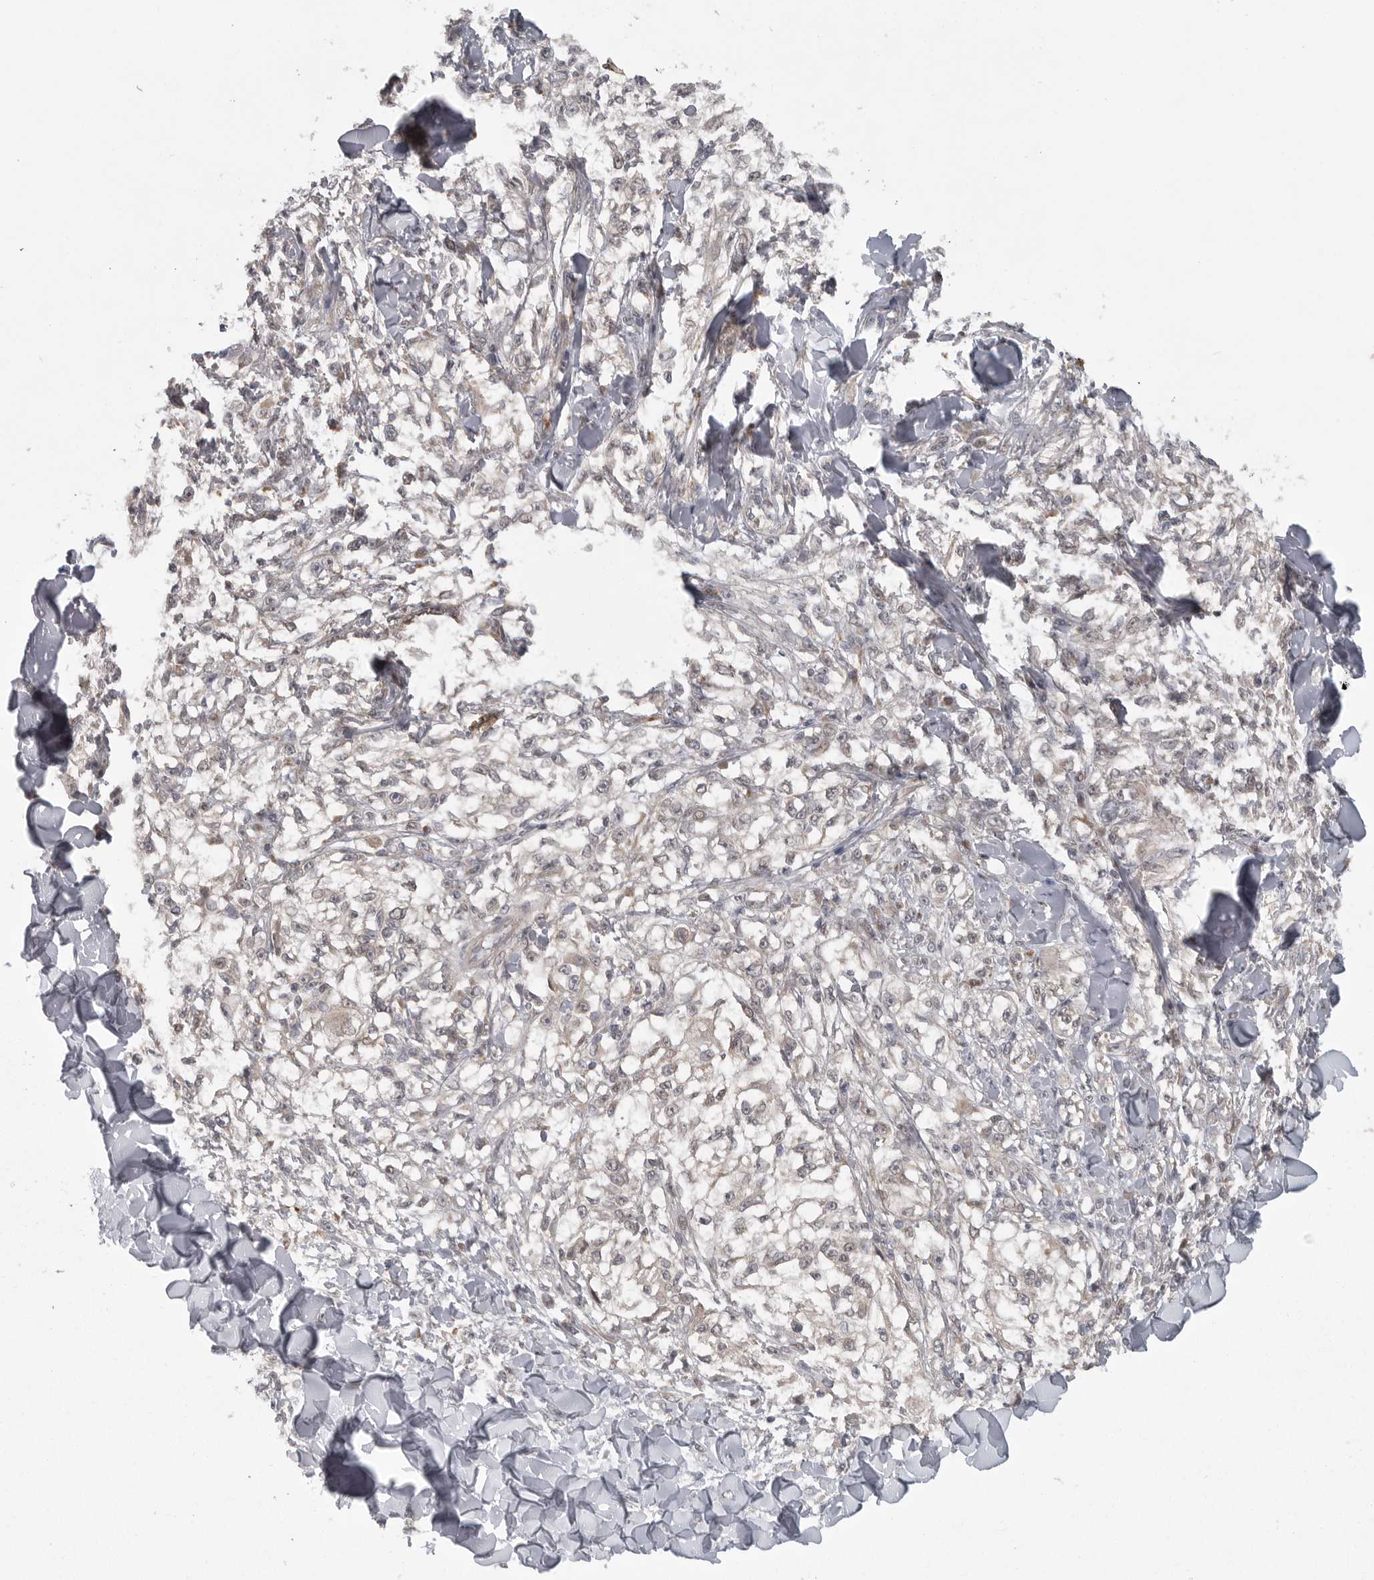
{"staining": {"intensity": "negative", "quantity": "none", "location": "none"}, "tissue": "melanoma", "cell_type": "Tumor cells", "image_type": "cancer", "snomed": [{"axis": "morphology", "description": "Malignant melanoma, NOS"}, {"axis": "topography", "description": "Skin of head"}], "caption": "Tumor cells are negative for protein expression in human malignant melanoma.", "gene": "PPP1R9A", "patient": {"sex": "male", "age": 83}}